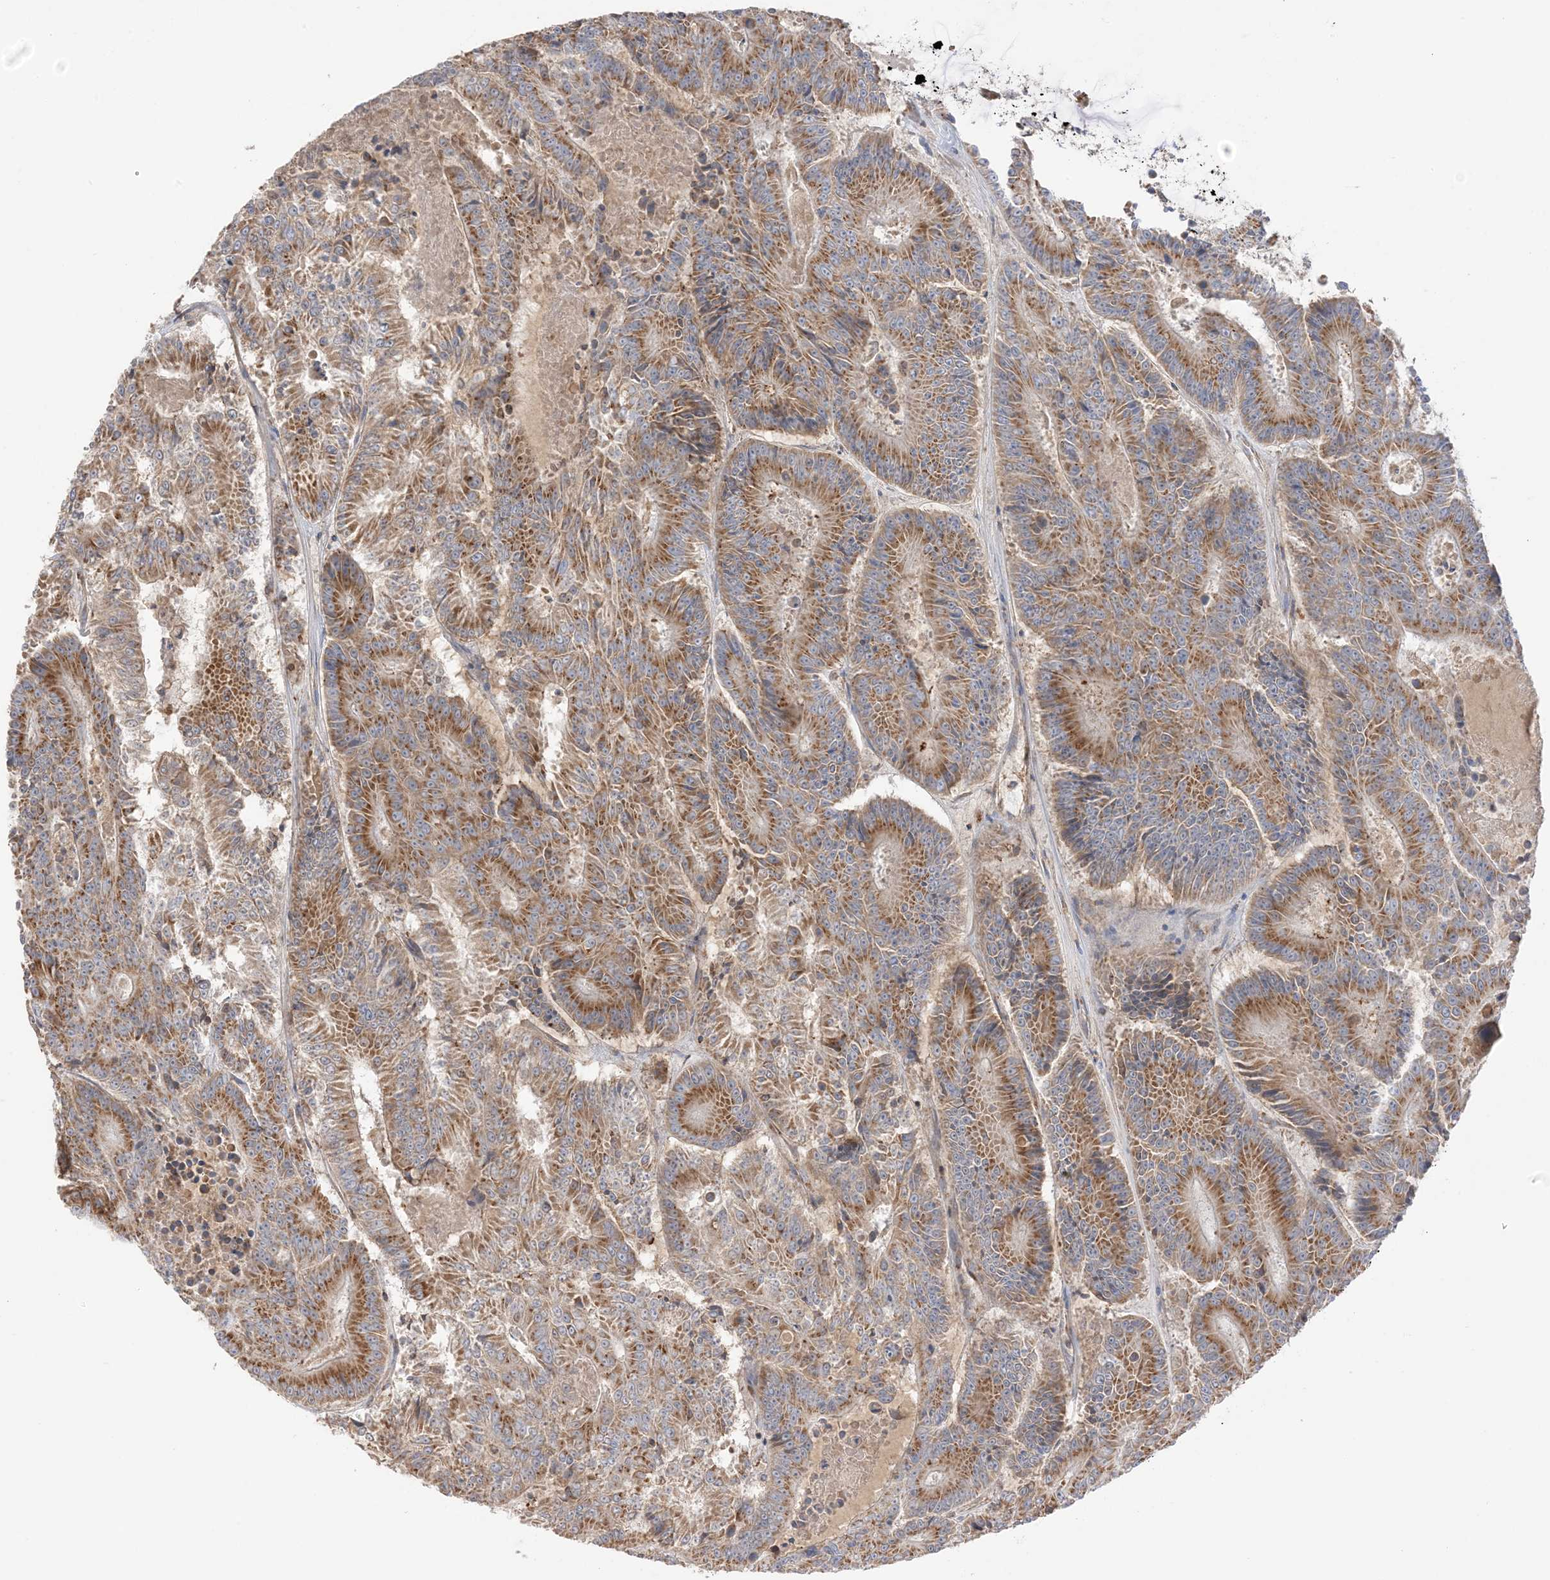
{"staining": {"intensity": "moderate", "quantity": ">75%", "location": "cytoplasmic/membranous"}, "tissue": "colorectal cancer", "cell_type": "Tumor cells", "image_type": "cancer", "snomed": [{"axis": "morphology", "description": "Adenocarcinoma, NOS"}, {"axis": "topography", "description": "Colon"}], "caption": "Immunohistochemistry of human adenocarcinoma (colorectal) shows medium levels of moderate cytoplasmic/membranous positivity in about >75% of tumor cells.", "gene": "SLC25A12", "patient": {"sex": "male", "age": 83}}